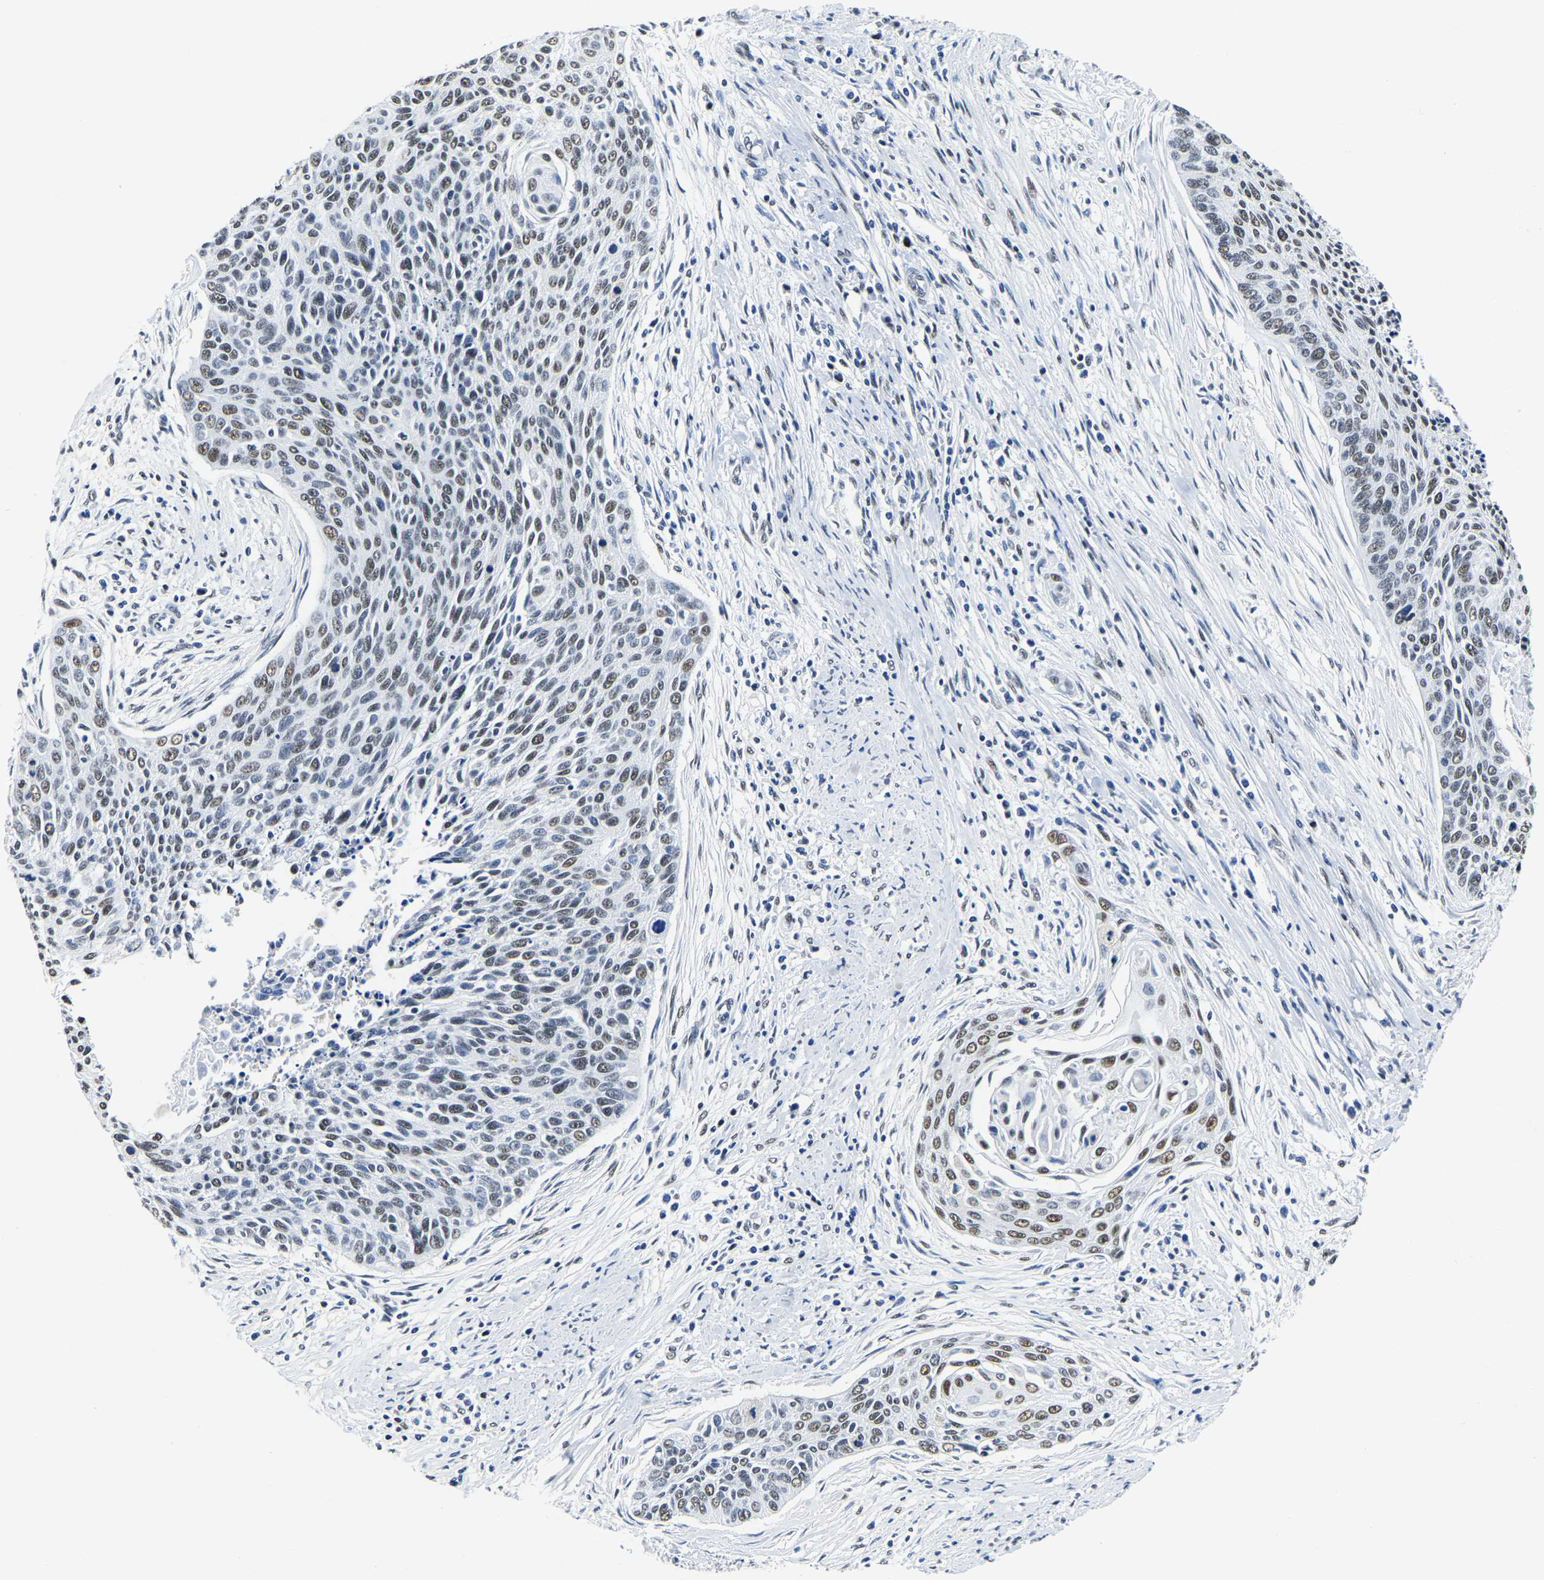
{"staining": {"intensity": "moderate", "quantity": "25%-75%", "location": "nuclear"}, "tissue": "cervical cancer", "cell_type": "Tumor cells", "image_type": "cancer", "snomed": [{"axis": "morphology", "description": "Squamous cell carcinoma, NOS"}, {"axis": "topography", "description": "Cervix"}], "caption": "About 25%-75% of tumor cells in cervical squamous cell carcinoma reveal moderate nuclear protein staining as visualized by brown immunohistochemical staining.", "gene": "UBA1", "patient": {"sex": "female", "age": 55}}